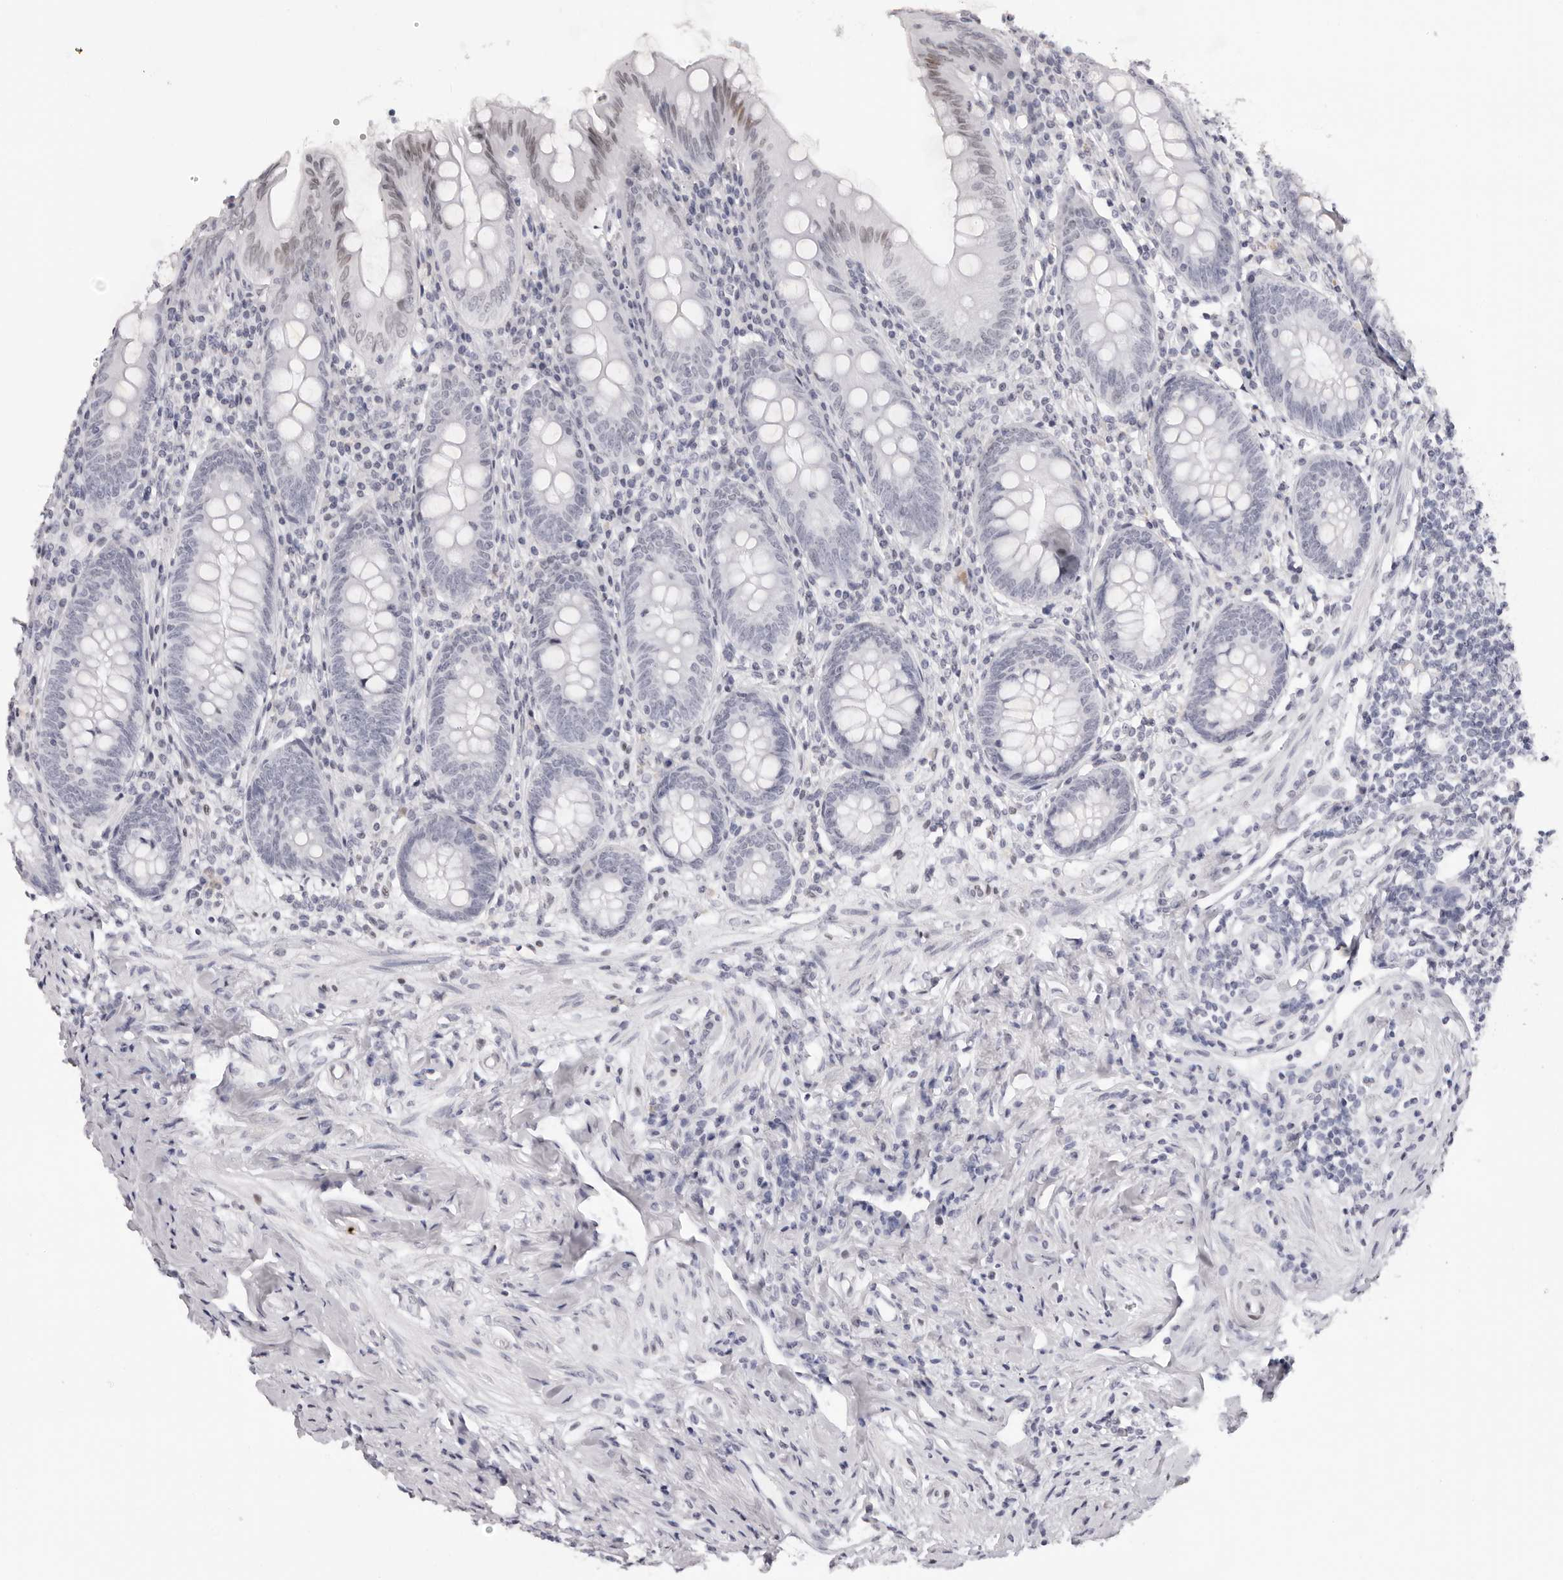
{"staining": {"intensity": "weak", "quantity": "<25%", "location": "nuclear"}, "tissue": "appendix", "cell_type": "Glandular cells", "image_type": "normal", "snomed": [{"axis": "morphology", "description": "Normal tissue, NOS"}, {"axis": "topography", "description": "Appendix"}], "caption": "This histopathology image is of unremarkable appendix stained with immunohistochemistry to label a protein in brown with the nuclei are counter-stained blue. There is no positivity in glandular cells.", "gene": "MAFK", "patient": {"sex": "female", "age": 54}}